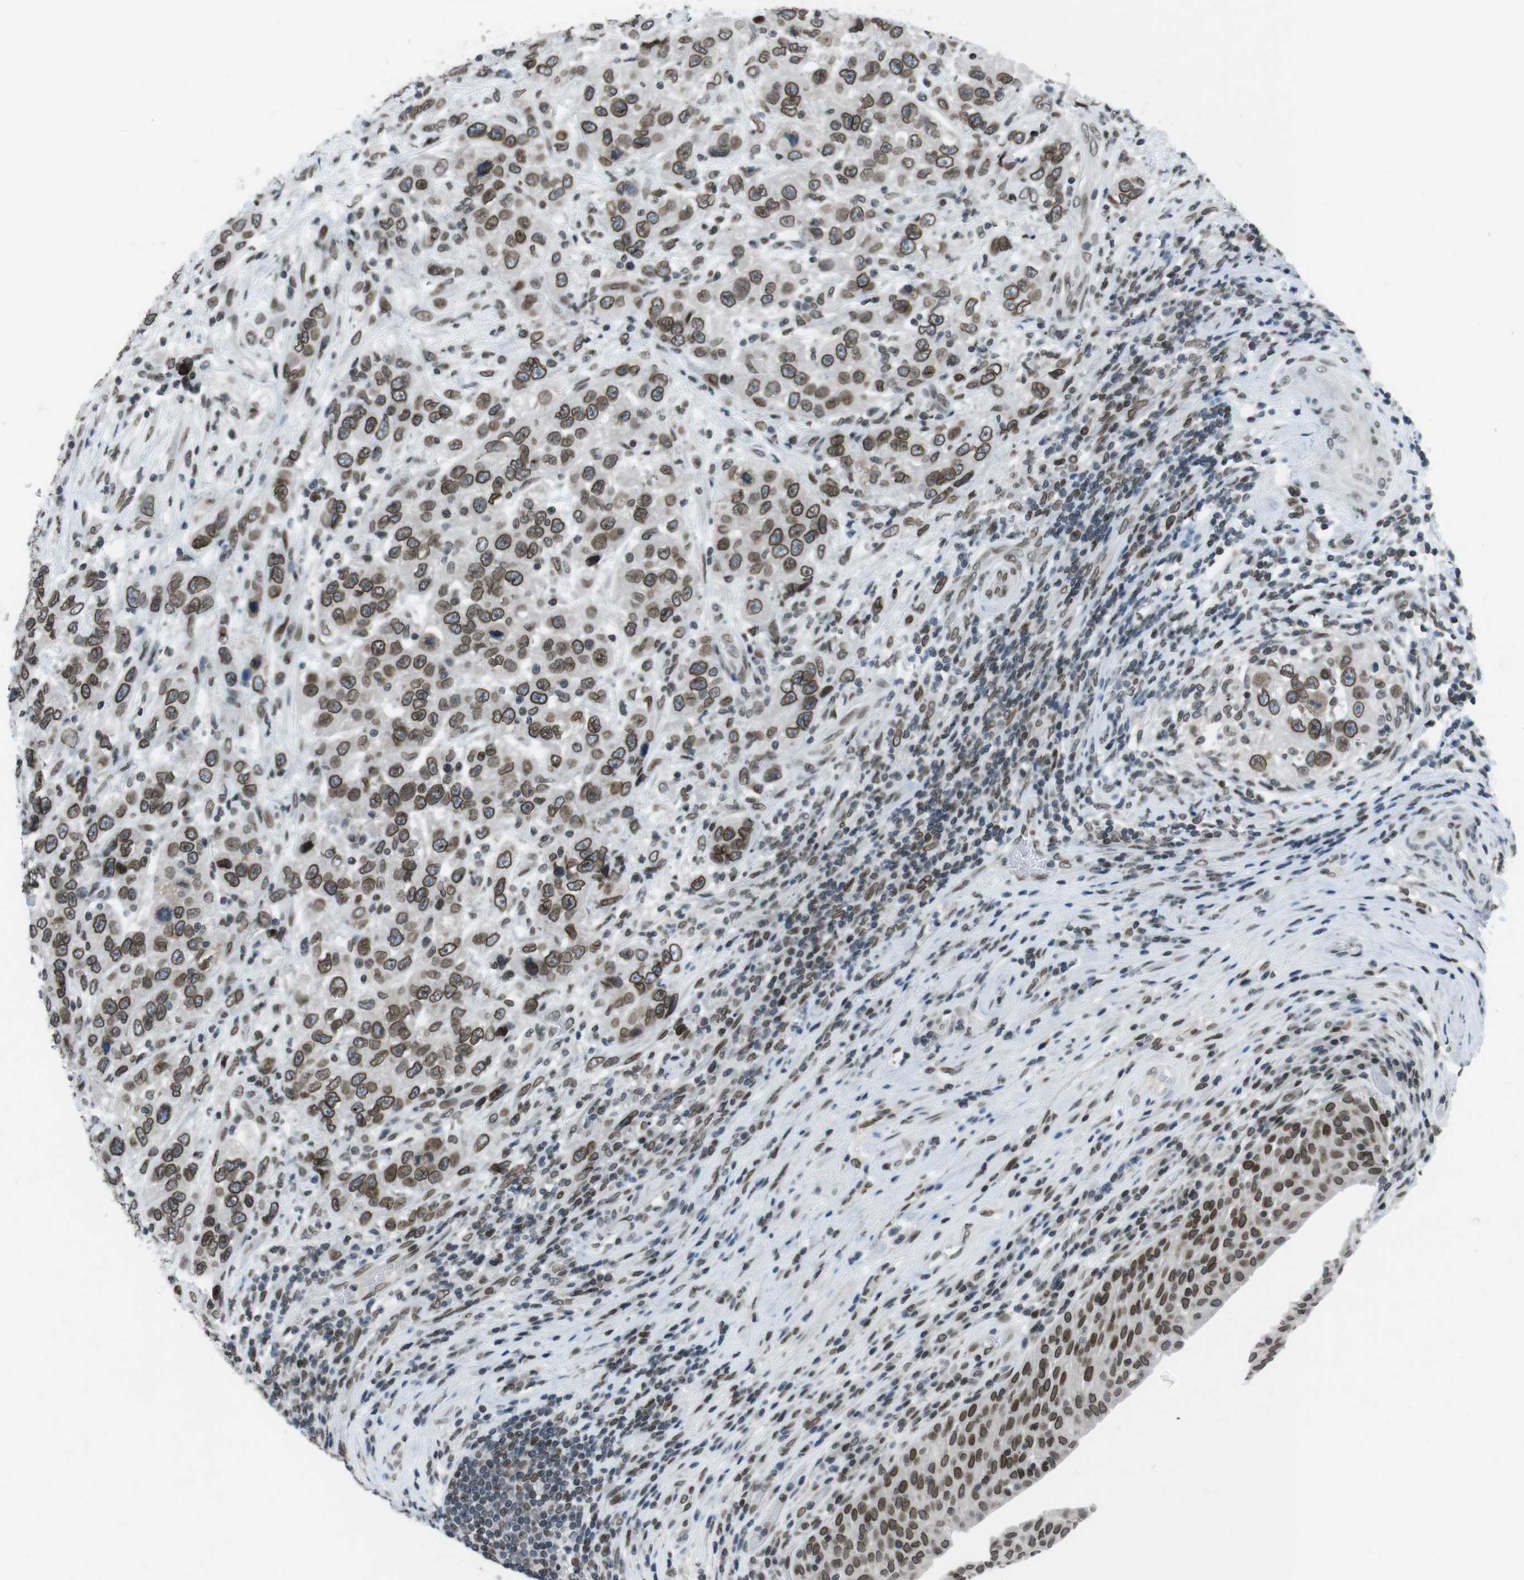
{"staining": {"intensity": "moderate", "quantity": ">75%", "location": "cytoplasmic/membranous,nuclear"}, "tissue": "urothelial cancer", "cell_type": "Tumor cells", "image_type": "cancer", "snomed": [{"axis": "morphology", "description": "Urothelial carcinoma, High grade"}, {"axis": "topography", "description": "Urinary bladder"}], "caption": "A brown stain labels moderate cytoplasmic/membranous and nuclear staining of a protein in human urothelial carcinoma (high-grade) tumor cells.", "gene": "MAD1L1", "patient": {"sex": "female", "age": 80}}